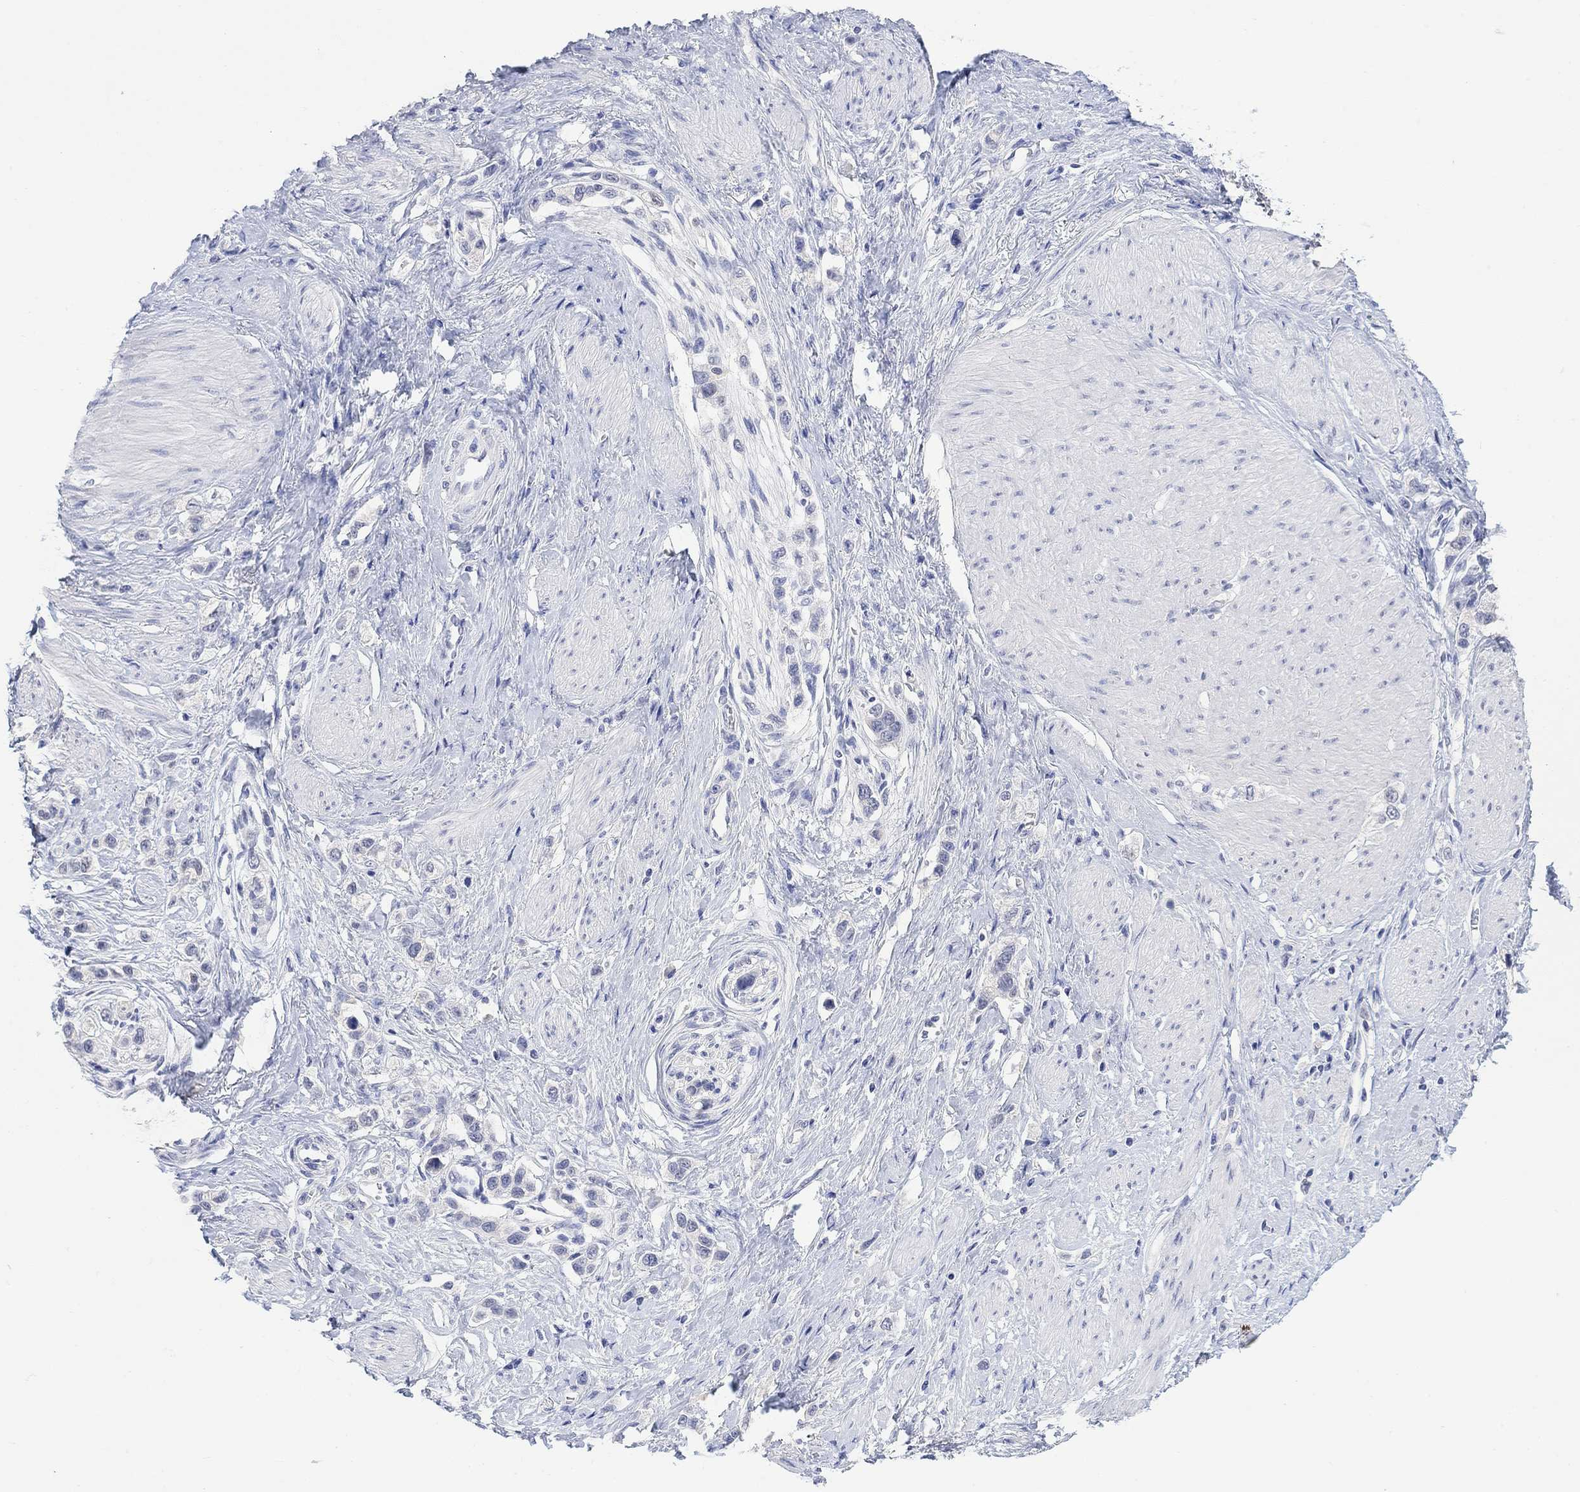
{"staining": {"intensity": "negative", "quantity": "none", "location": "none"}, "tissue": "stomach cancer", "cell_type": "Tumor cells", "image_type": "cancer", "snomed": [{"axis": "morphology", "description": "Normal tissue, NOS"}, {"axis": "morphology", "description": "Adenocarcinoma, NOS"}, {"axis": "morphology", "description": "Adenocarcinoma, High grade"}, {"axis": "topography", "description": "Stomach, upper"}, {"axis": "topography", "description": "Stomach"}], "caption": "This is an IHC histopathology image of adenocarcinoma (stomach). There is no expression in tumor cells.", "gene": "FBP2", "patient": {"sex": "female", "age": 65}}